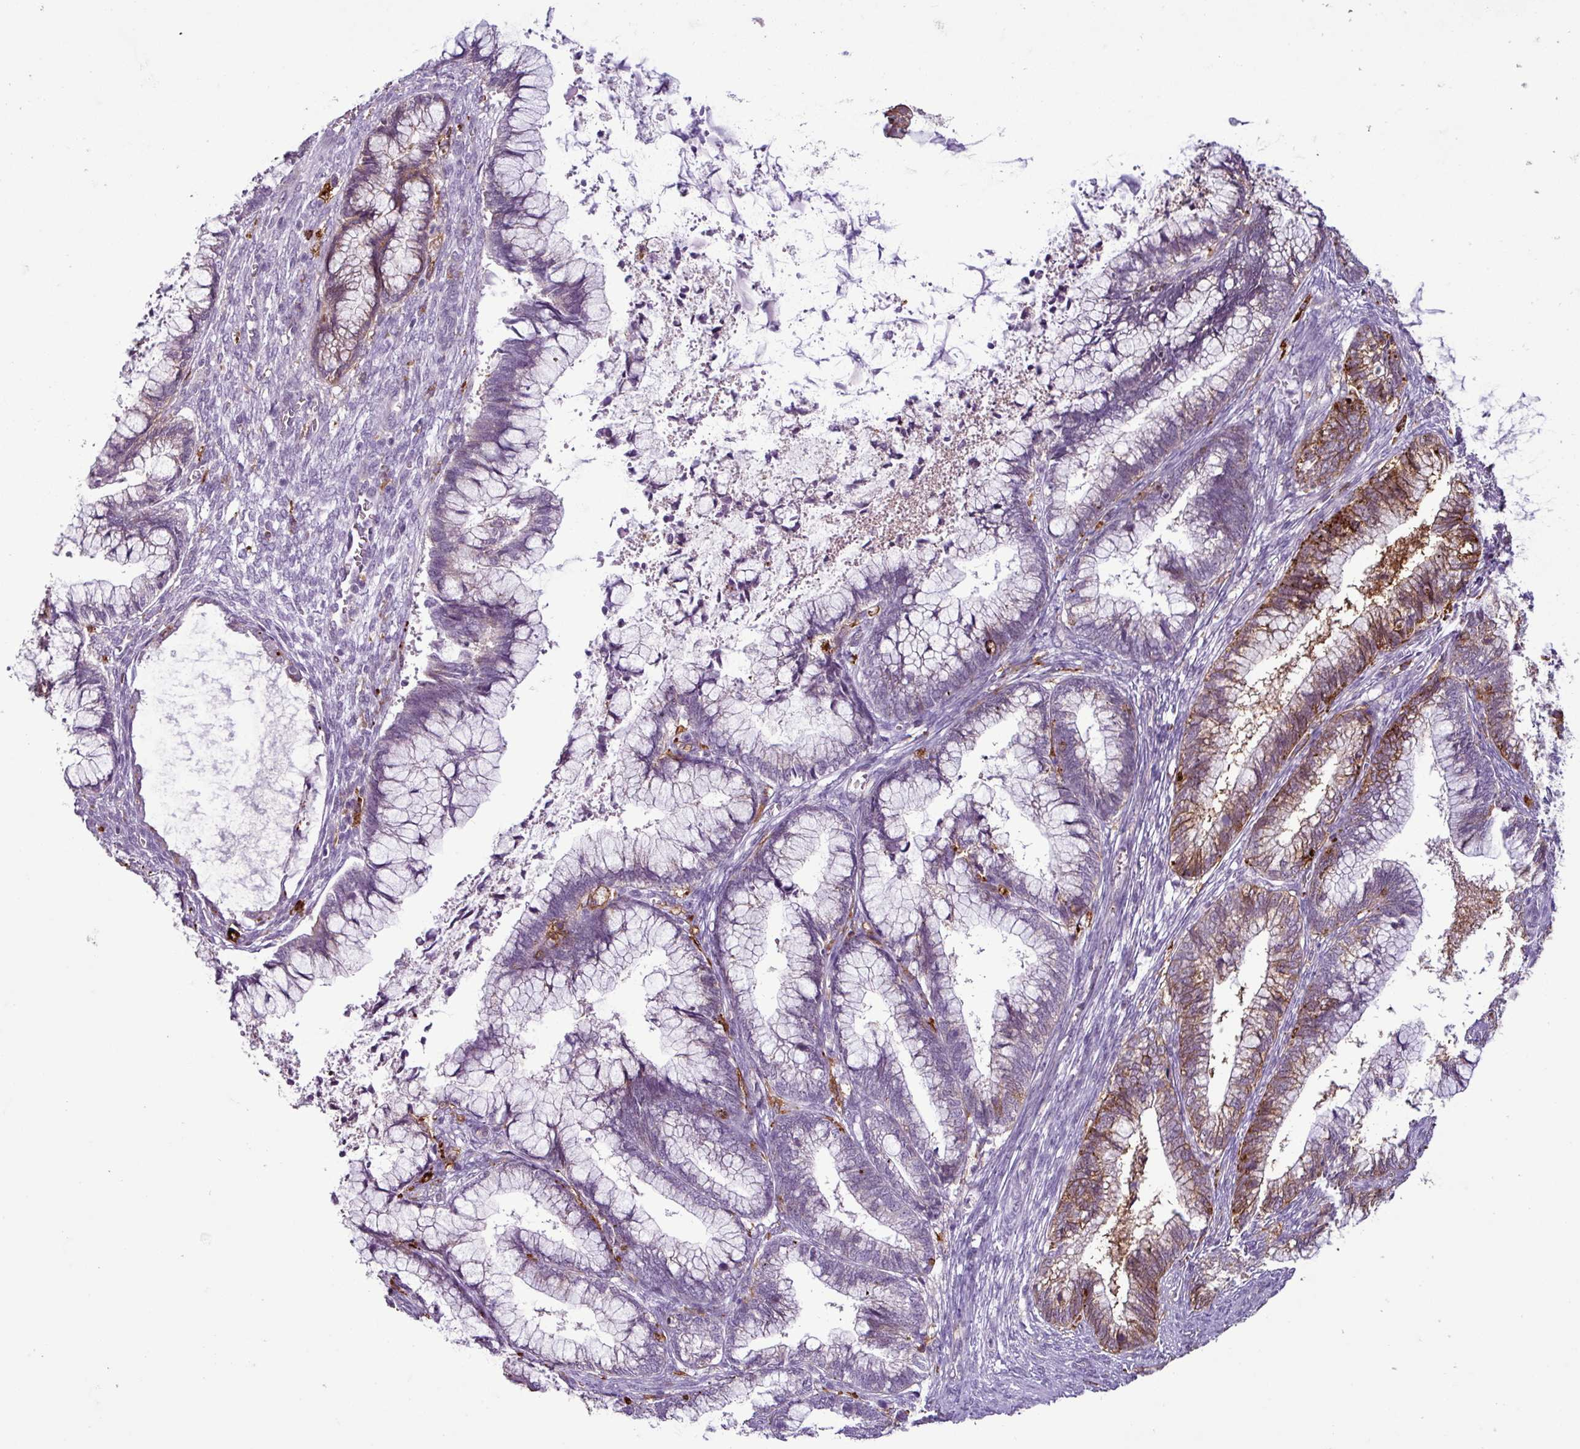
{"staining": {"intensity": "moderate", "quantity": "25%-75%", "location": "cytoplasmic/membranous"}, "tissue": "cervical cancer", "cell_type": "Tumor cells", "image_type": "cancer", "snomed": [{"axis": "morphology", "description": "Adenocarcinoma, NOS"}, {"axis": "topography", "description": "Cervix"}], "caption": "Immunohistochemistry (IHC) (DAB (3,3'-diaminobenzidine)) staining of cervical cancer reveals moderate cytoplasmic/membranous protein expression in approximately 25%-75% of tumor cells. Immunohistochemistry stains the protein in brown and the nuclei are stained blue.", "gene": "C9orf24", "patient": {"sex": "female", "age": 44}}